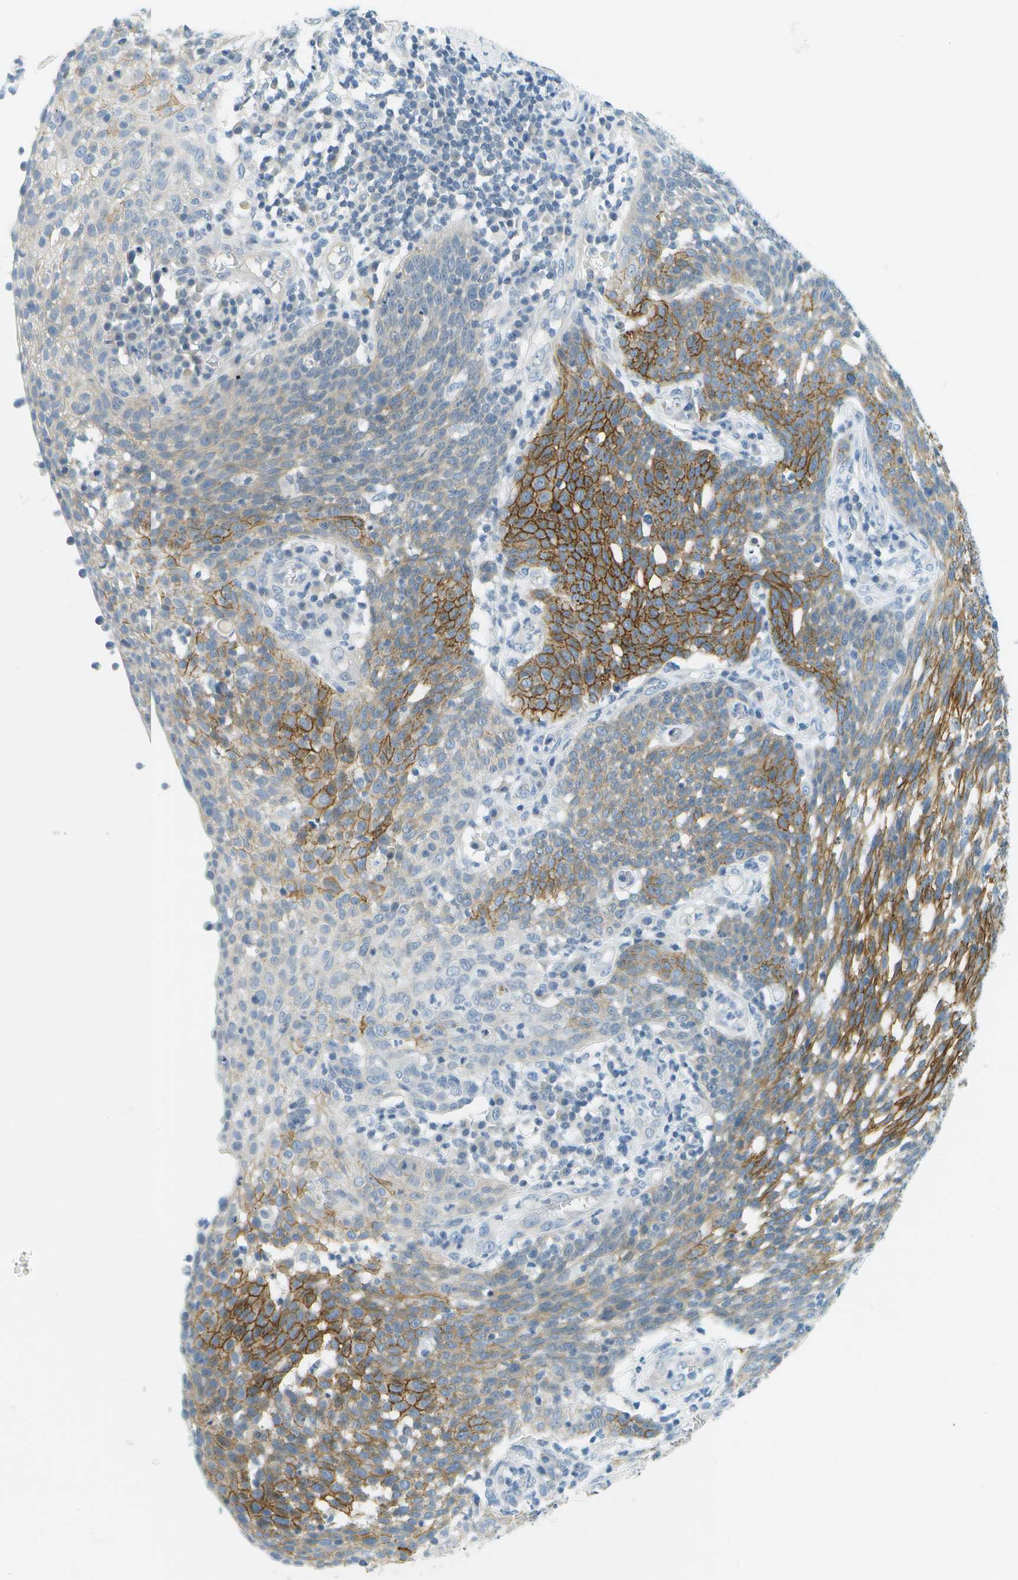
{"staining": {"intensity": "strong", "quantity": ">75%", "location": "cytoplasmic/membranous"}, "tissue": "cervical cancer", "cell_type": "Tumor cells", "image_type": "cancer", "snomed": [{"axis": "morphology", "description": "Squamous cell carcinoma, NOS"}, {"axis": "topography", "description": "Cervix"}], "caption": "The immunohistochemical stain highlights strong cytoplasmic/membranous positivity in tumor cells of squamous cell carcinoma (cervical) tissue. (Stains: DAB in brown, nuclei in blue, Microscopy: brightfield microscopy at high magnification).", "gene": "SMYD5", "patient": {"sex": "female", "age": 34}}